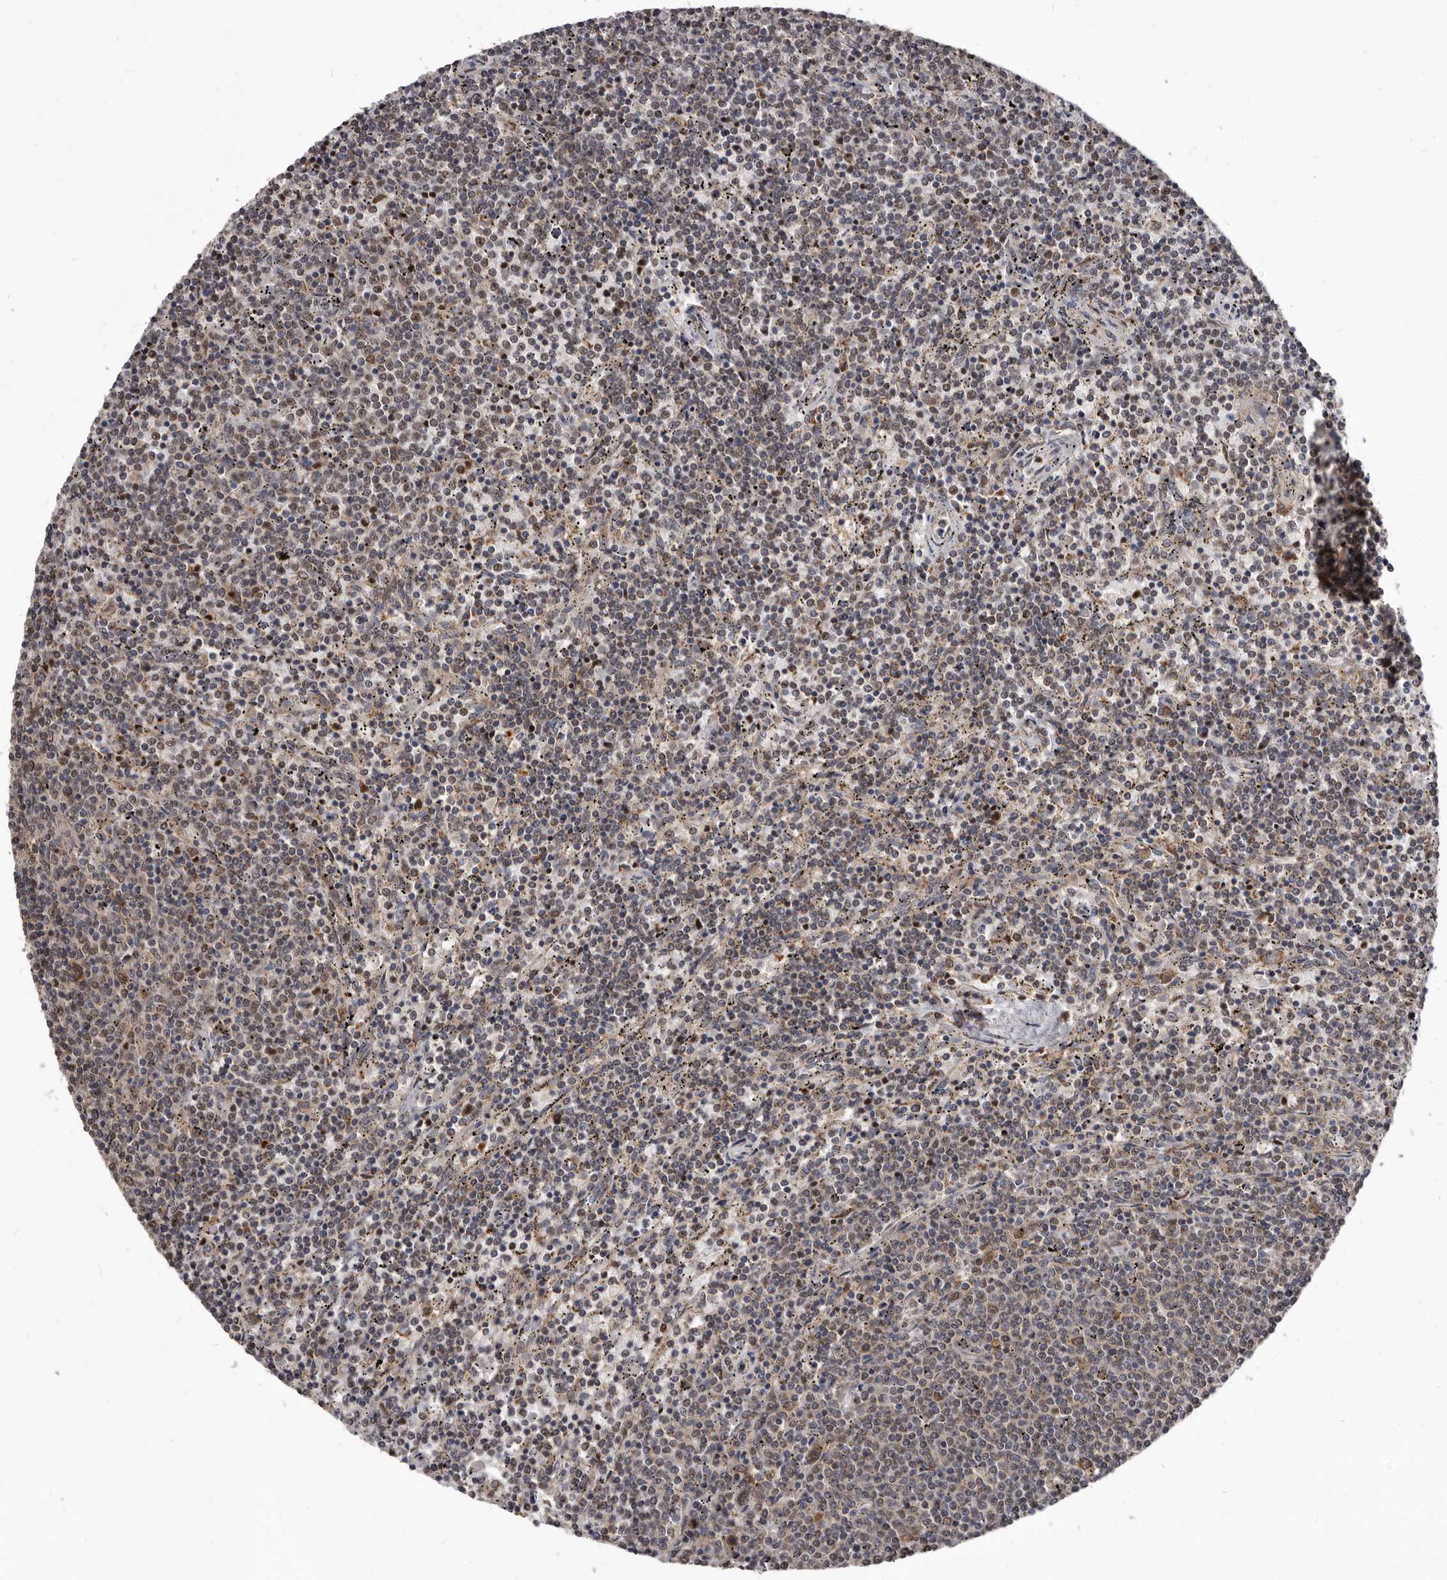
{"staining": {"intensity": "weak", "quantity": "25%-75%", "location": "cytoplasmic/membranous"}, "tissue": "lymphoma", "cell_type": "Tumor cells", "image_type": "cancer", "snomed": [{"axis": "morphology", "description": "Malignant lymphoma, non-Hodgkin's type, Low grade"}, {"axis": "topography", "description": "Spleen"}], "caption": "Tumor cells show low levels of weak cytoplasmic/membranous positivity in about 25%-75% of cells in human lymphoma. Using DAB (brown) and hematoxylin (blue) stains, captured at high magnification using brightfield microscopy.", "gene": "MAP3K14", "patient": {"sex": "female", "age": 50}}